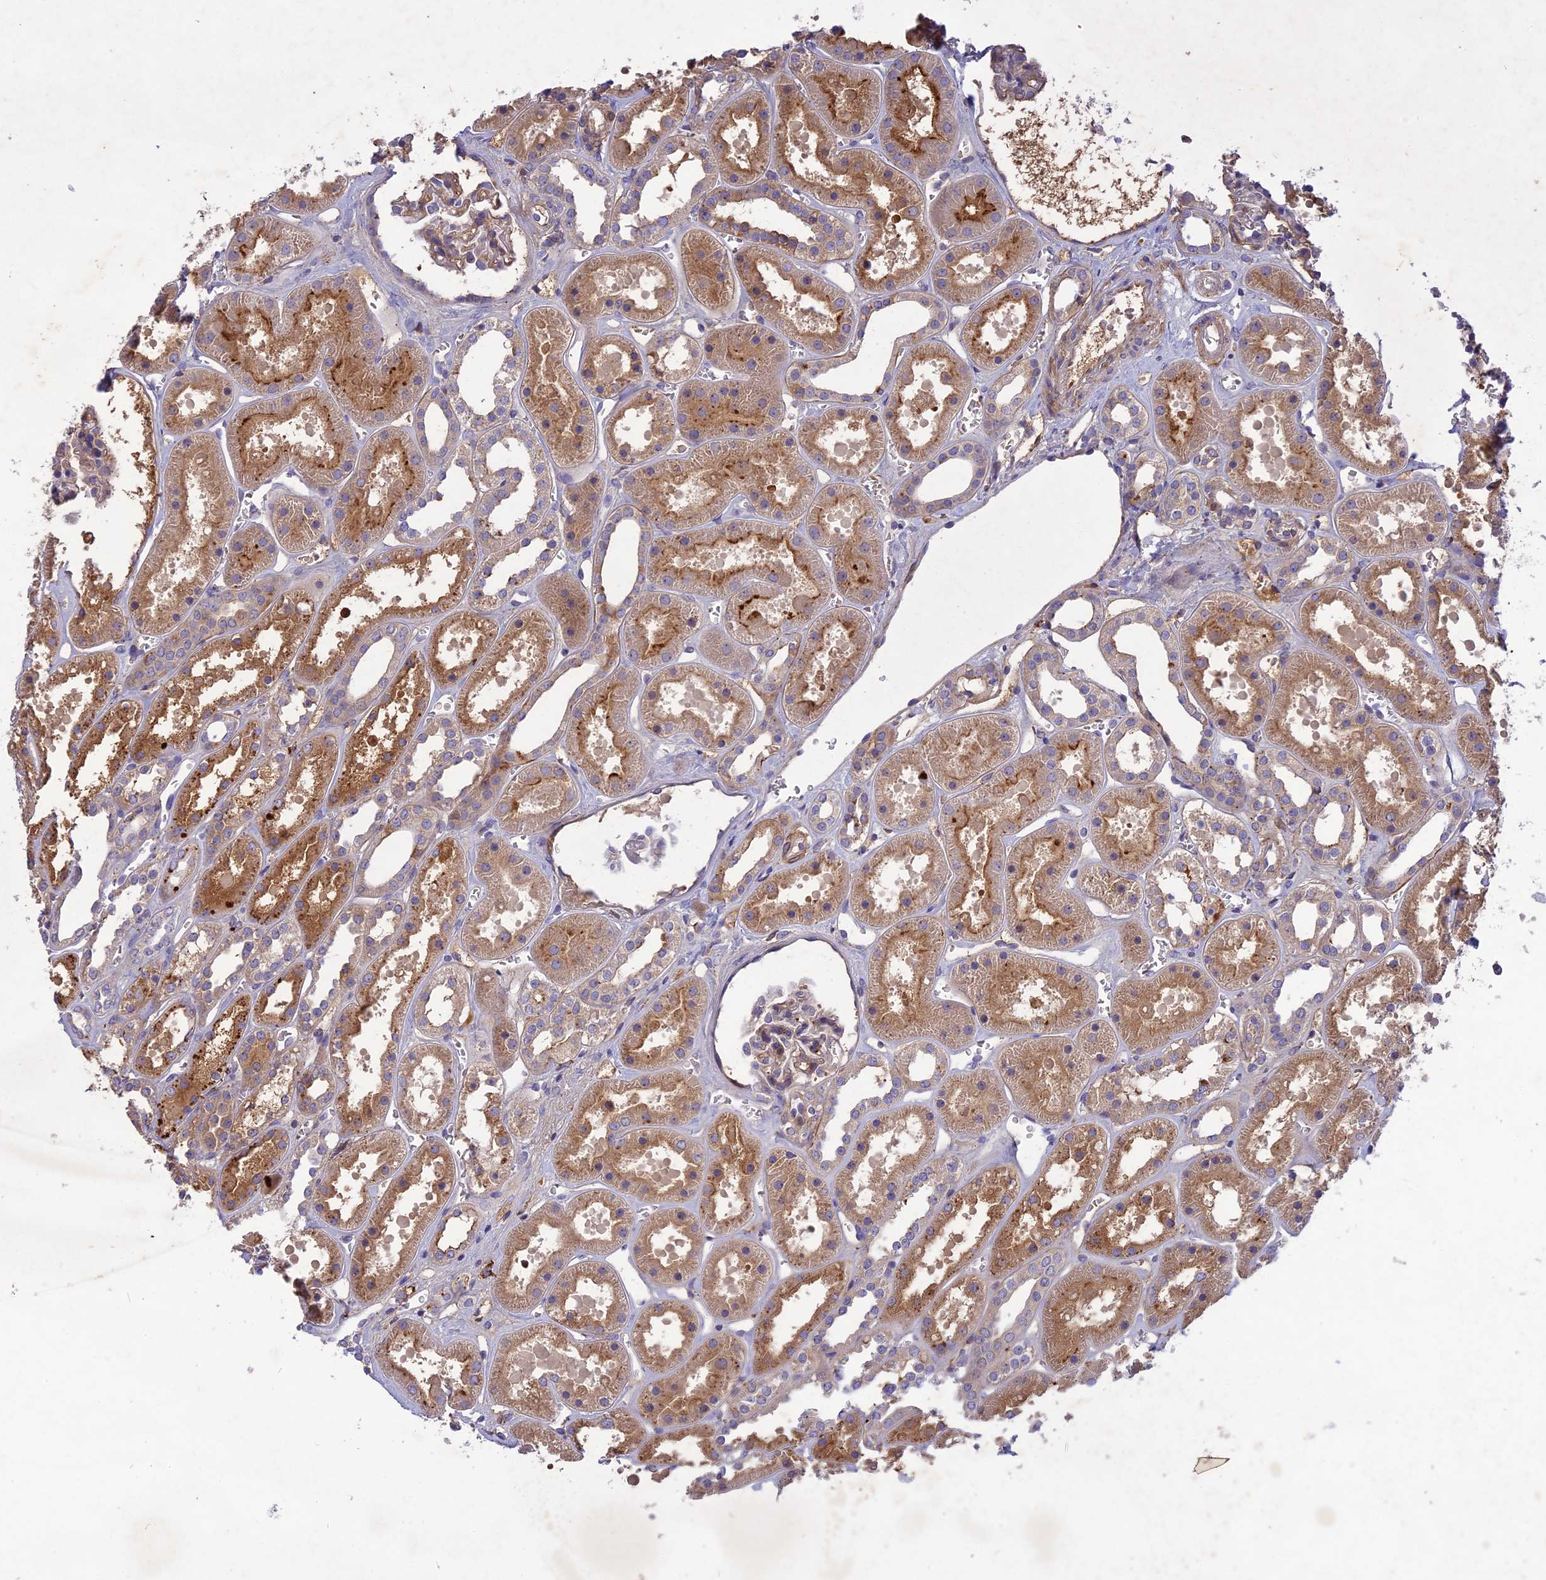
{"staining": {"intensity": "weak", "quantity": "<25%", "location": "cytoplasmic/membranous"}, "tissue": "kidney", "cell_type": "Cells in glomeruli", "image_type": "normal", "snomed": [{"axis": "morphology", "description": "Normal tissue, NOS"}, {"axis": "topography", "description": "Kidney"}], "caption": "An IHC histopathology image of normal kidney is shown. There is no staining in cells in glomeruli of kidney.", "gene": "ADO", "patient": {"sex": "female", "age": 41}}